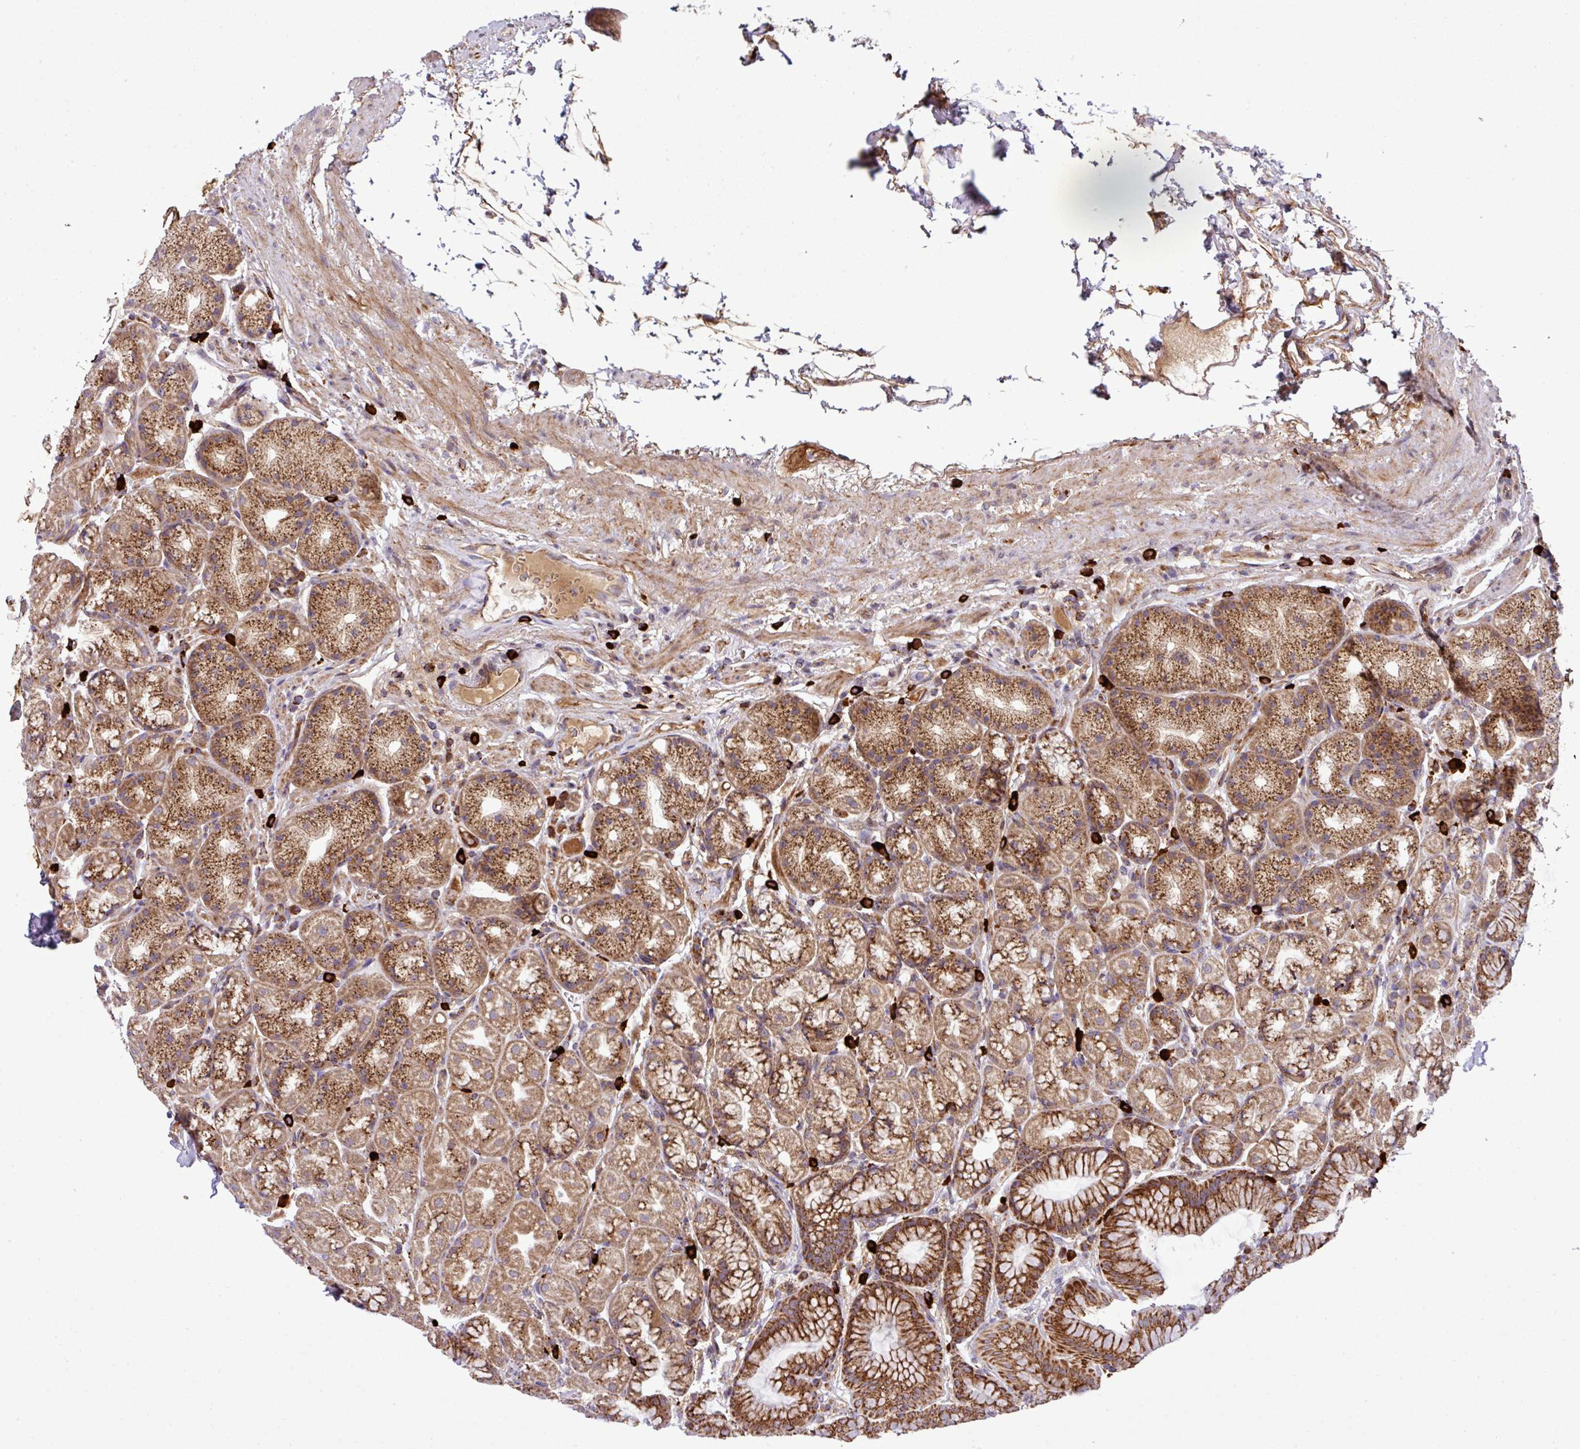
{"staining": {"intensity": "strong", "quantity": ">75%", "location": "cytoplasmic/membranous"}, "tissue": "stomach", "cell_type": "Glandular cells", "image_type": "normal", "snomed": [{"axis": "morphology", "description": "Normal tissue, NOS"}, {"axis": "topography", "description": "Stomach, lower"}], "caption": "The image demonstrates immunohistochemical staining of unremarkable stomach. There is strong cytoplasmic/membranous staining is appreciated in approximately >75% of glandular cells.", "gene": "ZNF569", "patient": {"sex": "male", "age": 67}}